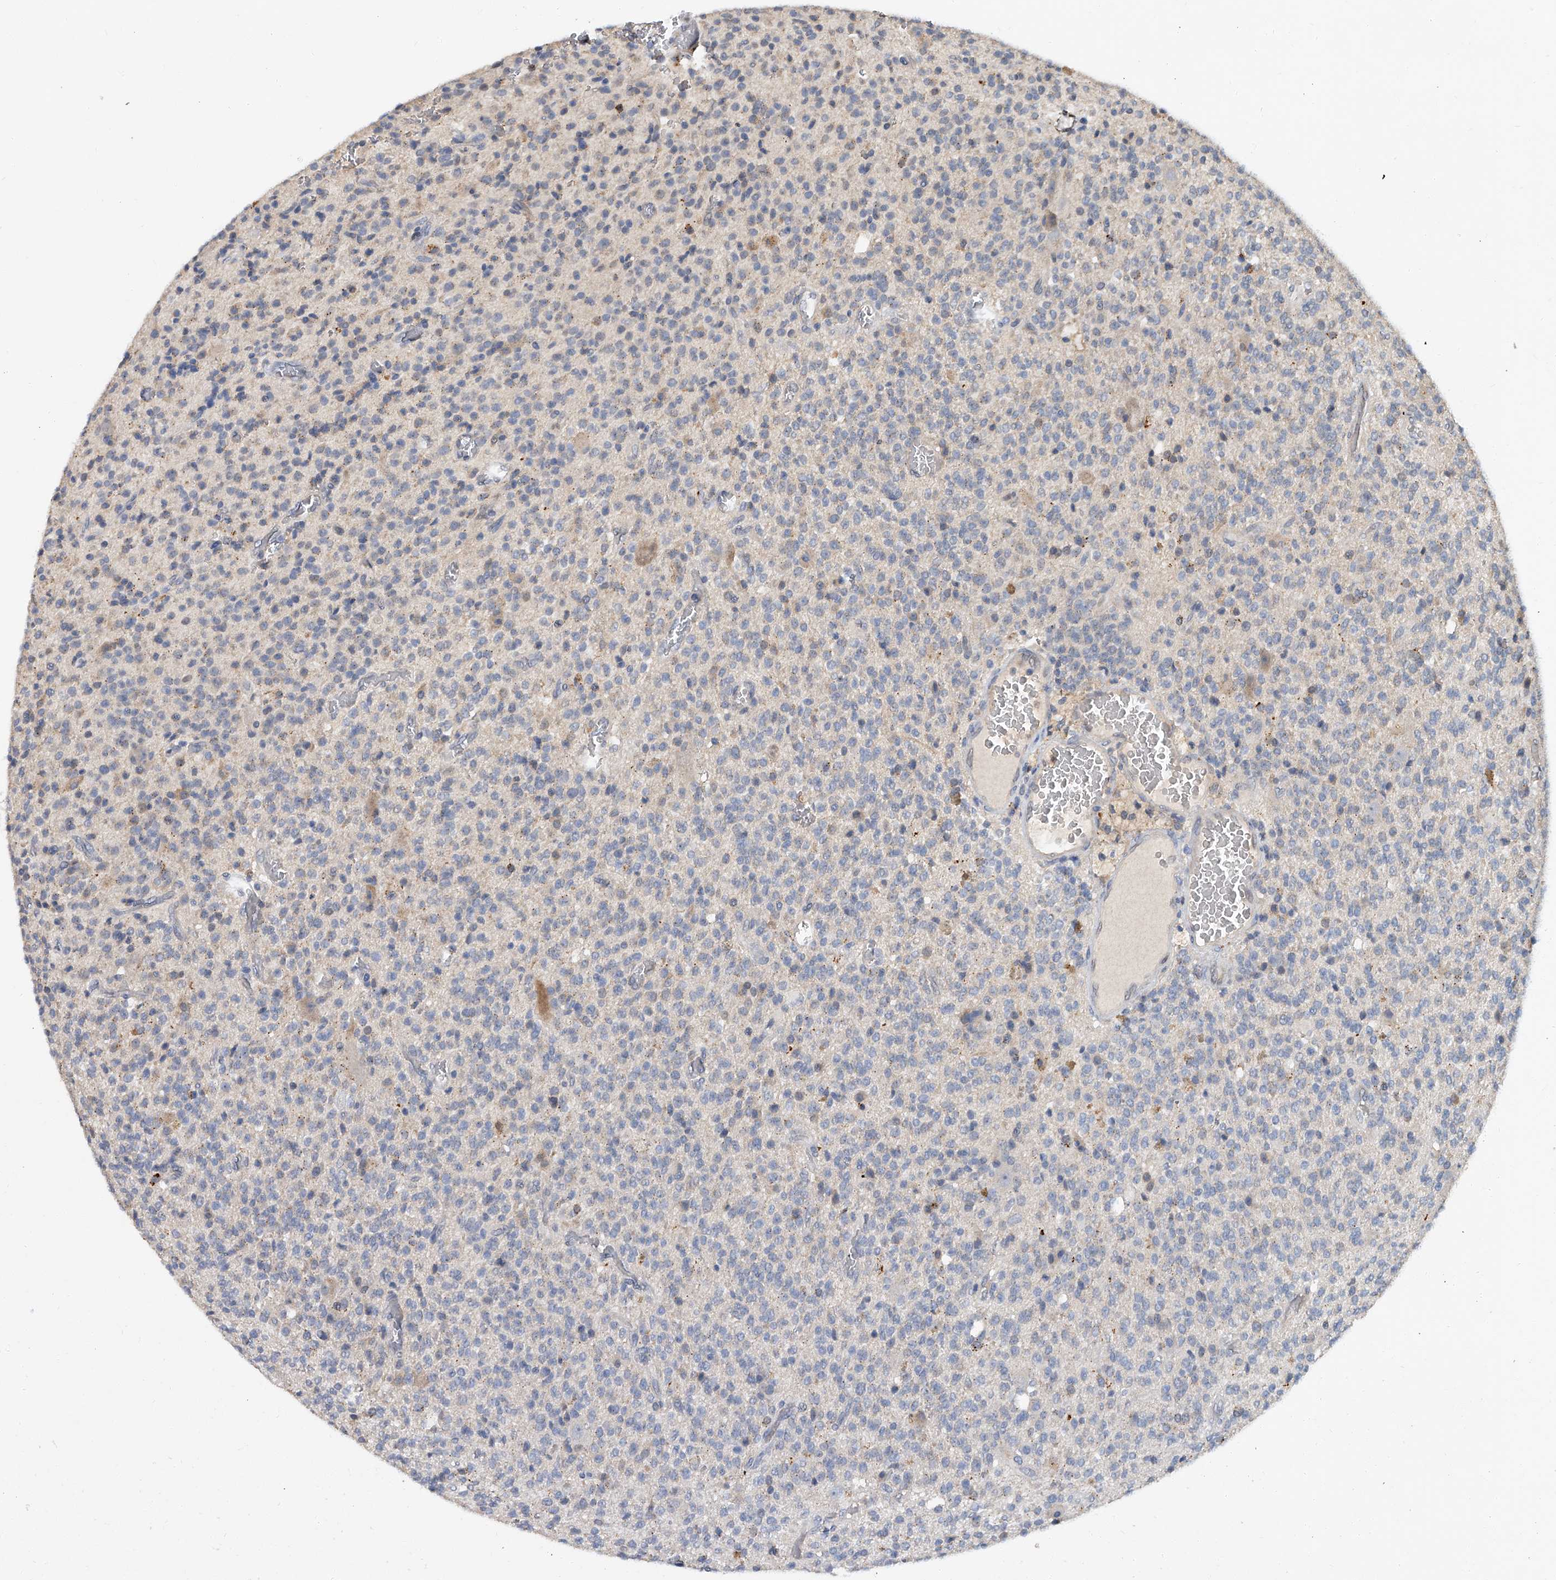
{"staining": {"intensity": "negative", "quantity": "none", "location": "none"}, "tissue": "glioma", "cell_type": "Tumor cells", "image_type": "cancer", "snomed": [{"axis": "morphology", "description": "Glioma, malignant, High grade"}, {"axis": "topography", "description": "Brain"}], "caption": "This image is of glioma stained with immunohistochemistry (IHC) to label a protein in brown with the nuclei are counter-stained blue. There is no expression in tumor cells.", "gene": "JAG2", "patient": {"sex": "male", "age": 34}}